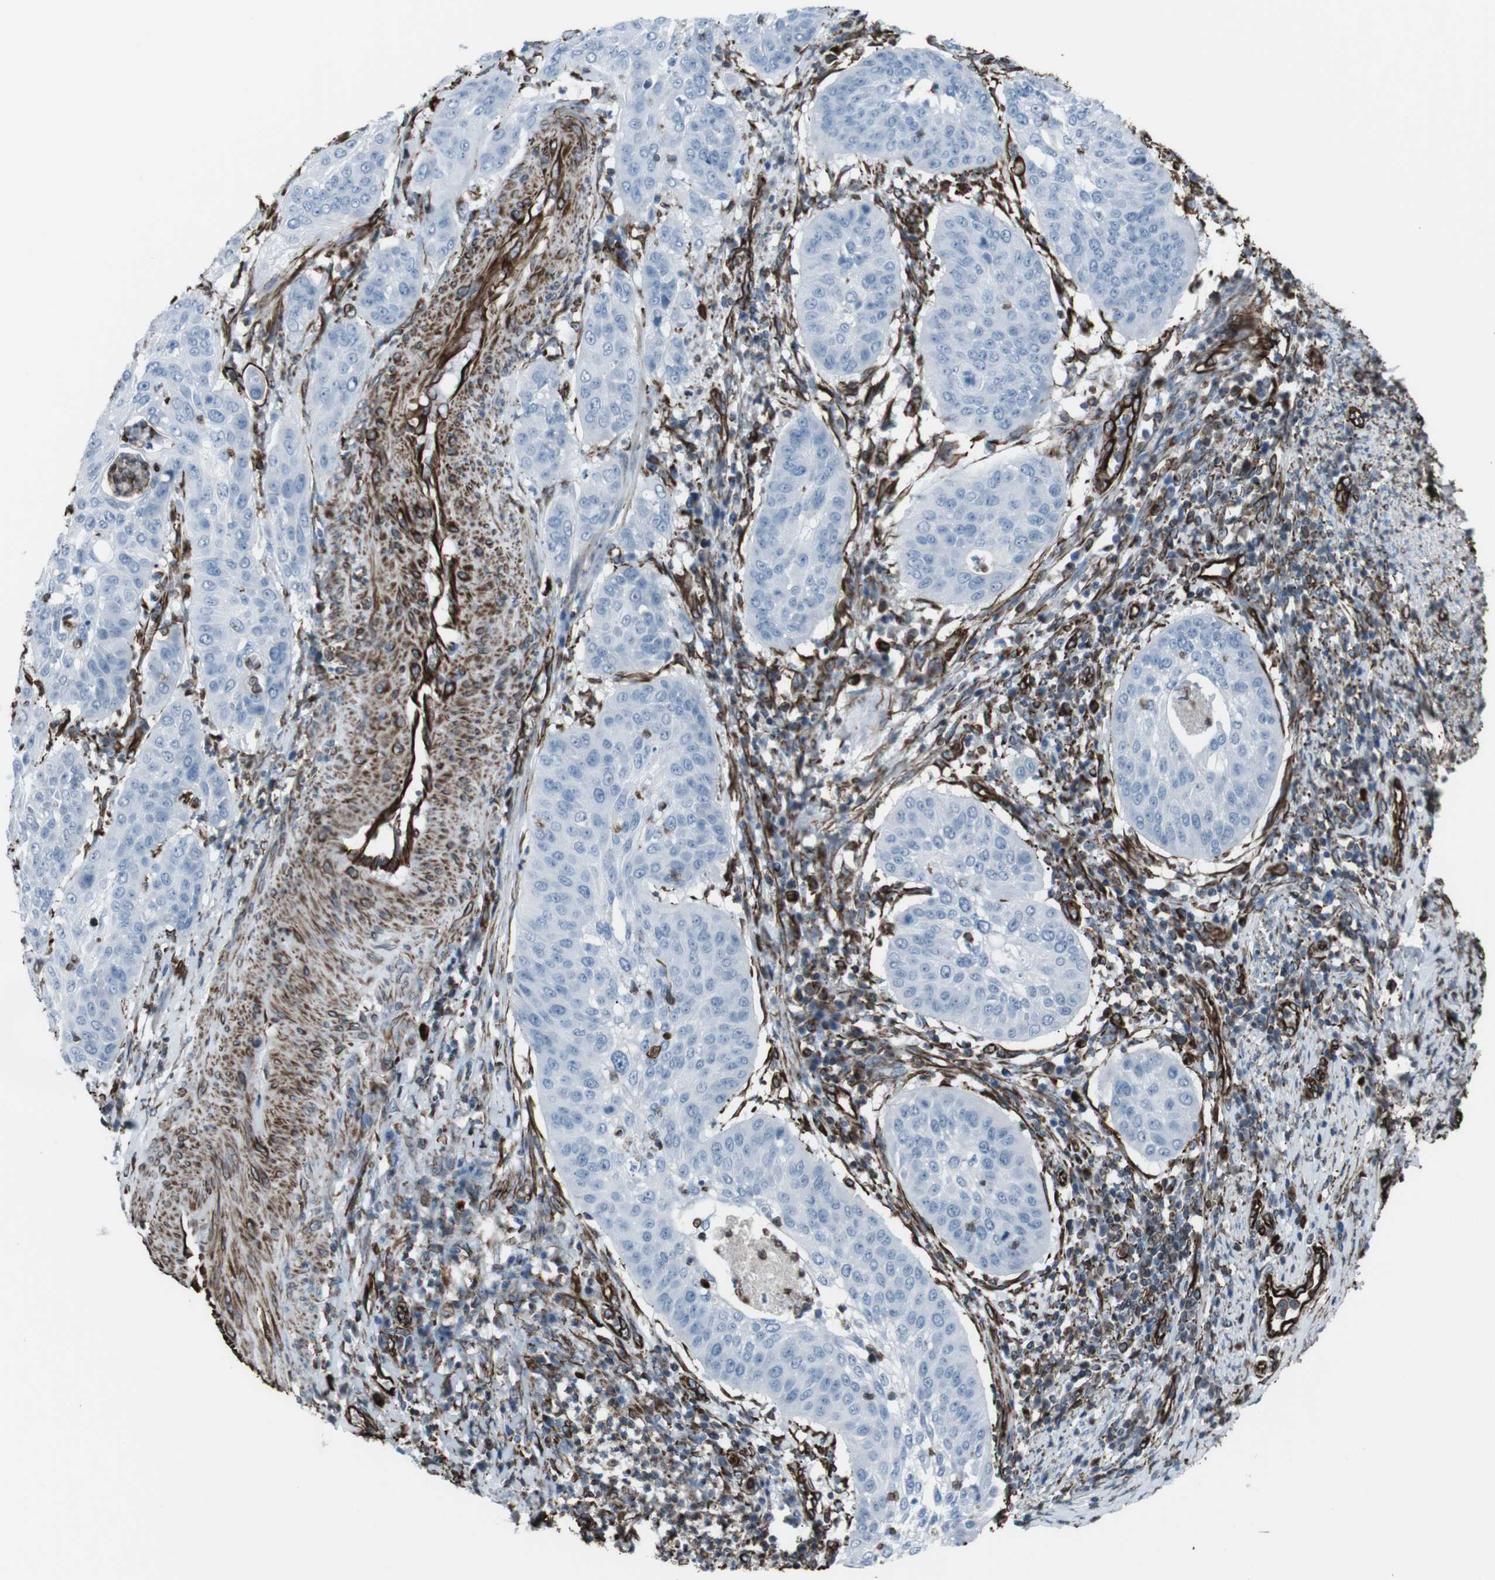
{"staining": {"intensity": "negative", "quantity": "none", "location": "none"}, "tissue": "cervical cancer", "cell_type": "Tumor cells", "image_type": "cancer", "snomed": [{"axis": "morphology", "description": "Normal tissue, NOS"}, {"axis": "morphology", "description": "Squamous cell carcinoma, NOS"}, {"axis": "topography", "description": "Cervix"}], "caption": "Tumor cells are negative for protein expression in human cervical cancer (squamous cell carcinoma).", "gene": "ZDHHC6", "patient": {"sex": "female", "age": 39}}